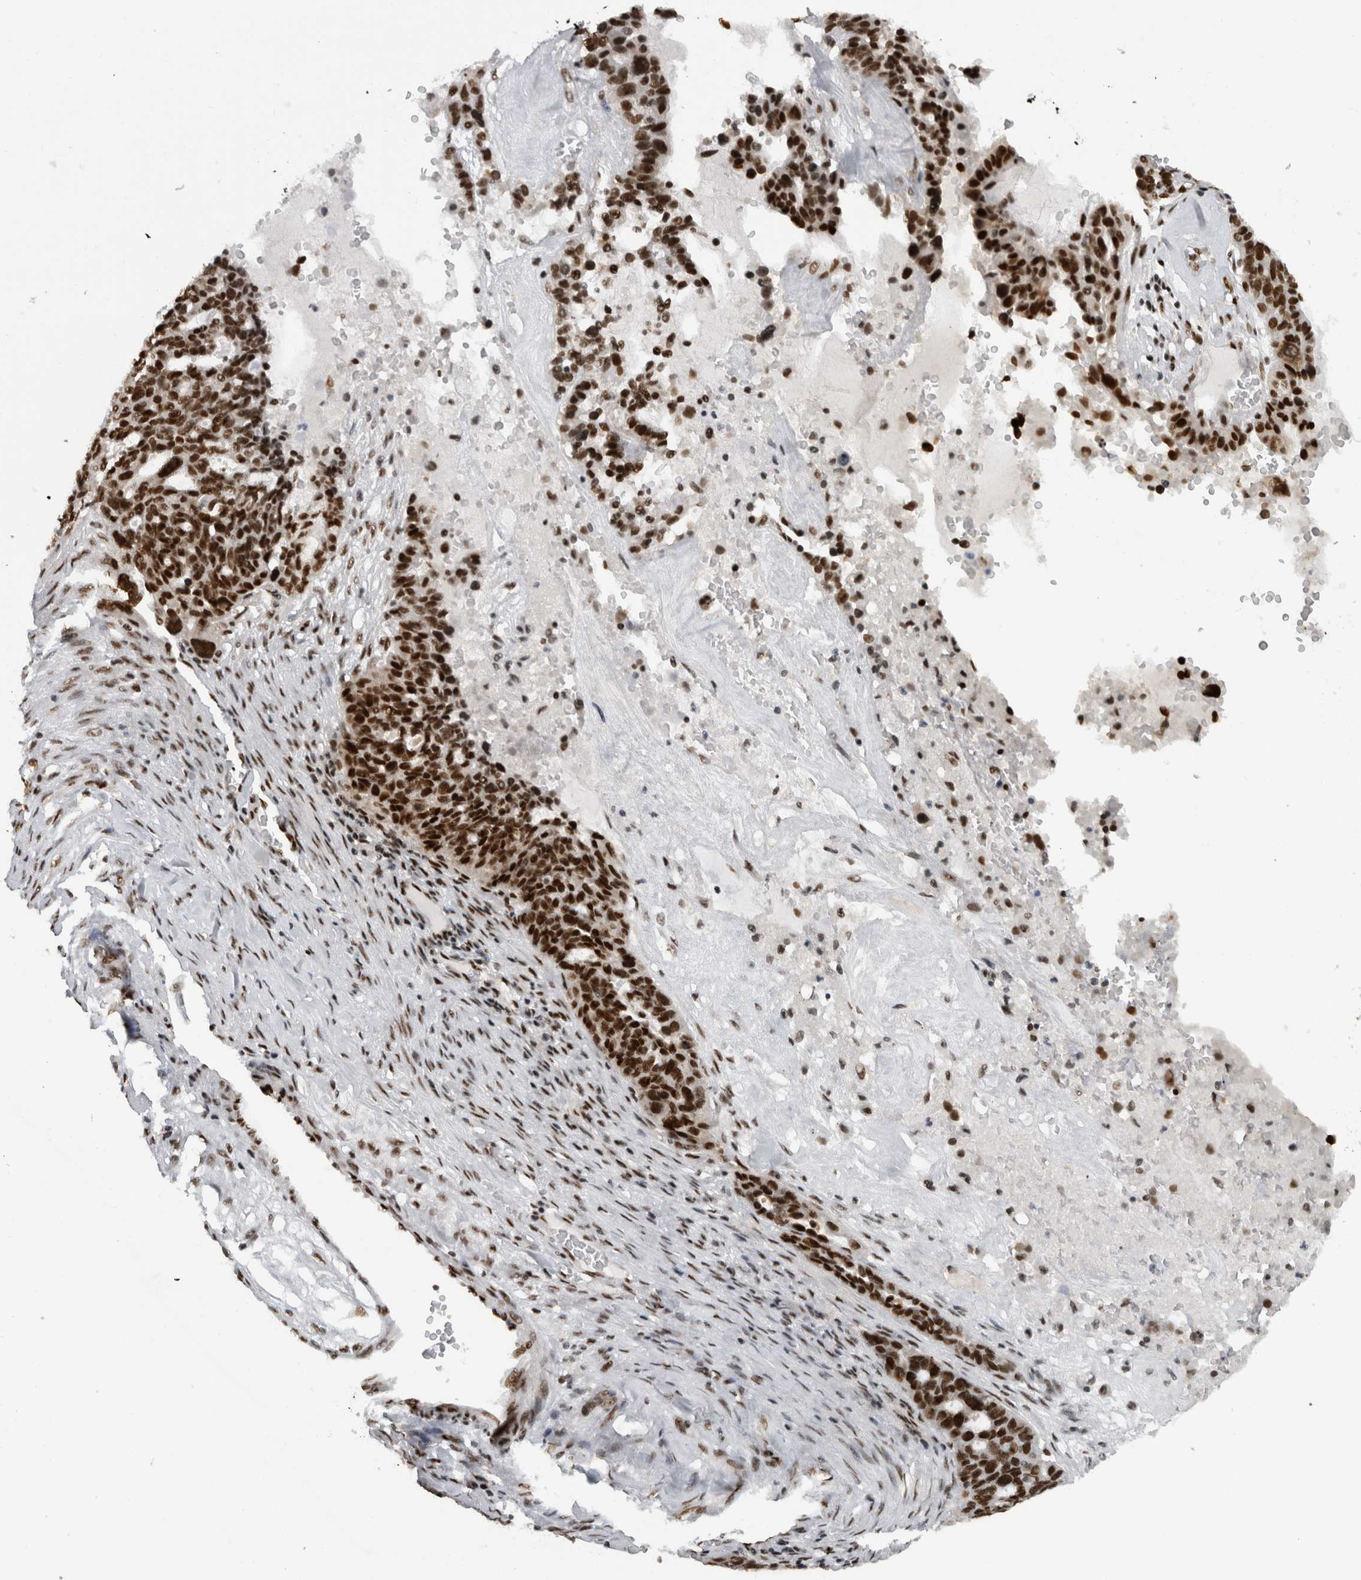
{"staining": {"intensity": "strong", "quantity": ">75%", "location": "nuclear"}, "tissue": "ovarian cancer", "cell_type": "Tumor cells", "image_type": "cancer", "snomed": [{"axis": "morphology", "description": "Cystadenocarcinoma, serous, NOS"}, {"axis": "topography", "description": "Ovary"}], "caption": "Ovarian cancer (serous cystadenocarcinoma) was stained to show a protein in brown. There is high levels of strong nuclear positivity in about >75% of tumor cells. Using DAB (3,3'-diaminobenzidine) (brown) and hematoxylin (blue) stains, captured at high magnification using brightfield microscopy.", "gene": "ZSCAN2", "patient": {"sex": "female", "age": 59}}